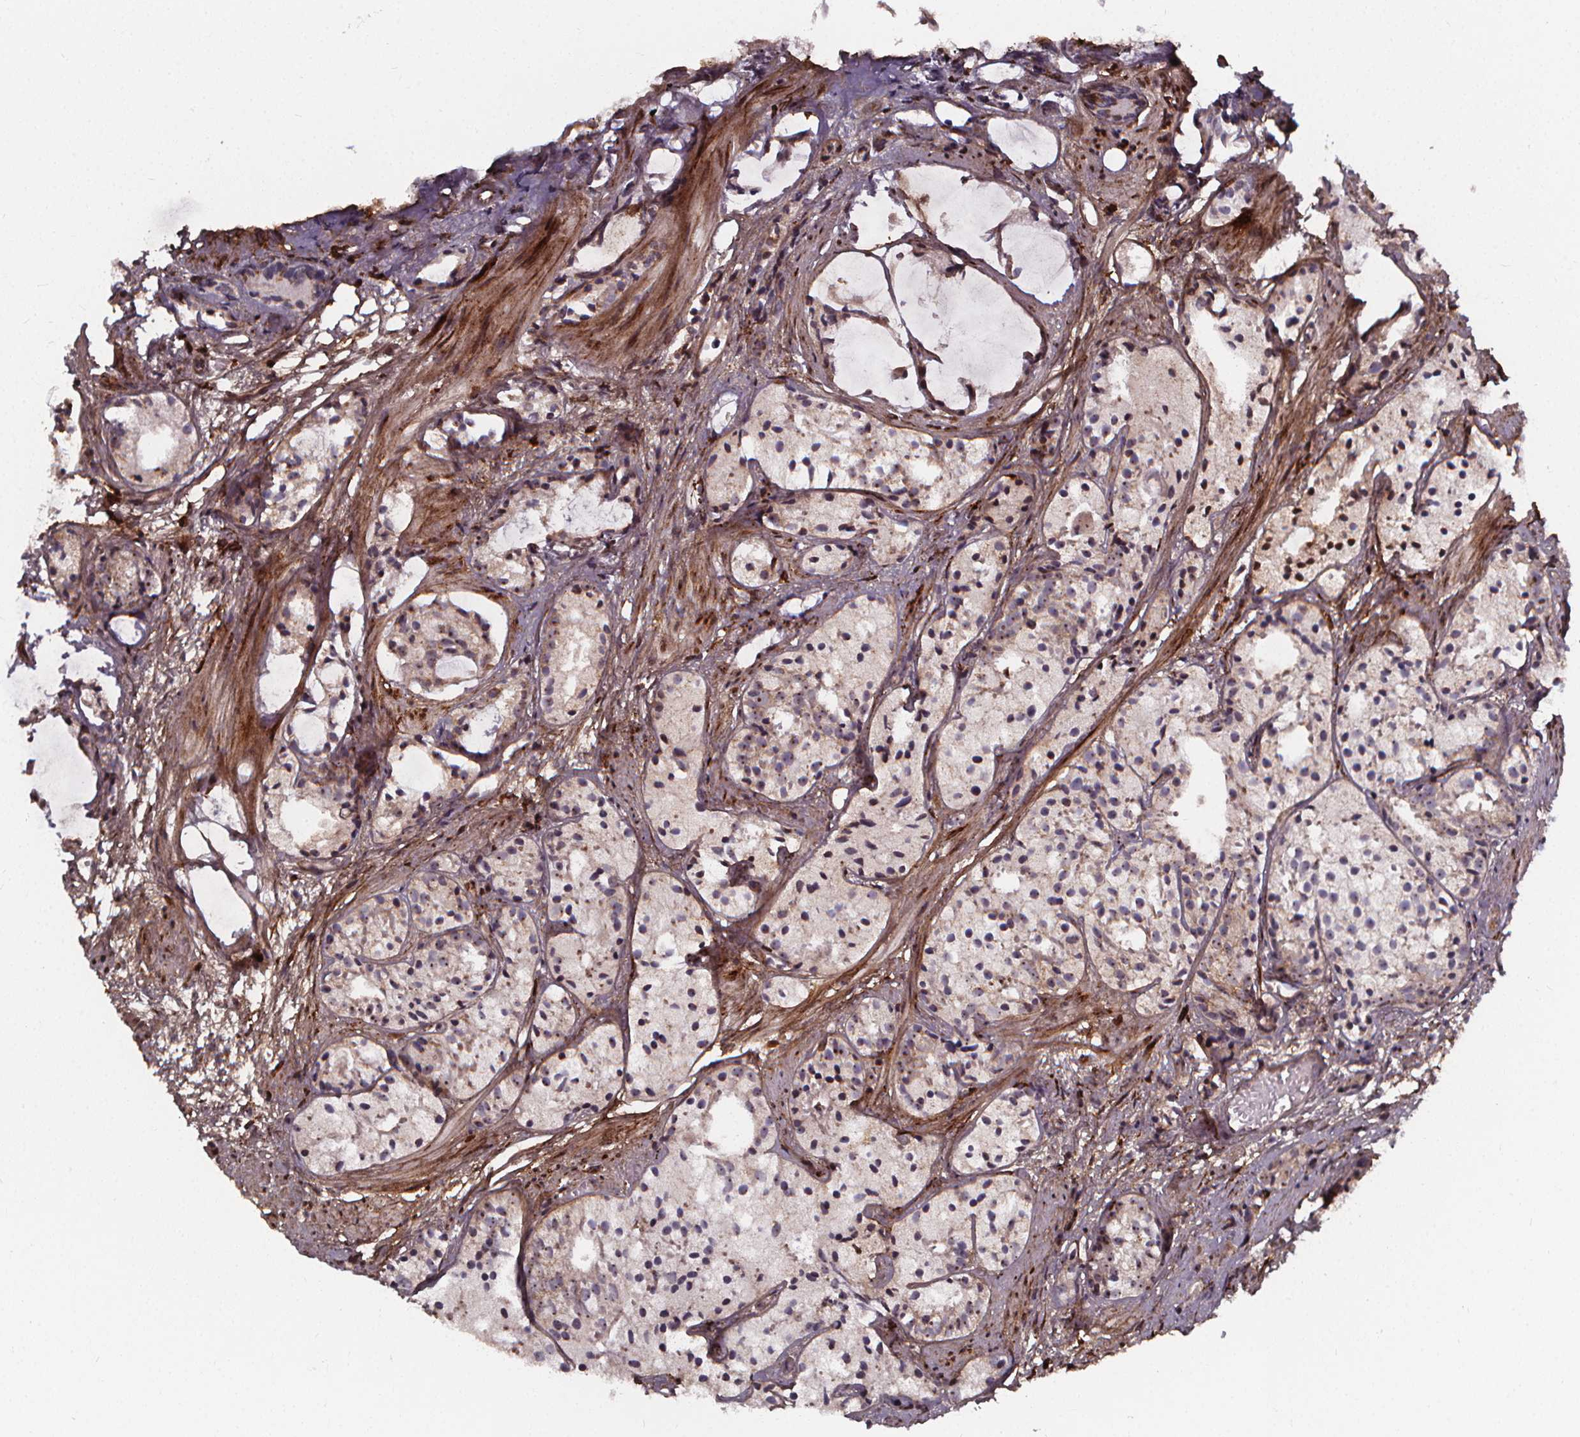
{"staining": {"intensity": "weak", "quantity": "<25%", "location": "cytoplasmic/membranous"}, "tissue": "prostate cancer", "cell_type": "Tumor cells", "image_type": "cancer", "snomed": [{"axis": "morphology", "description": "Adenocarcinoma, High grade"}, {"axis": "topography", "description": "Prostate"}], "caption": "There is no significant staining in tumor cells of prostate cancer.", "gene": "AEBP1", "patient": {"sex": "male", "age": 85}}